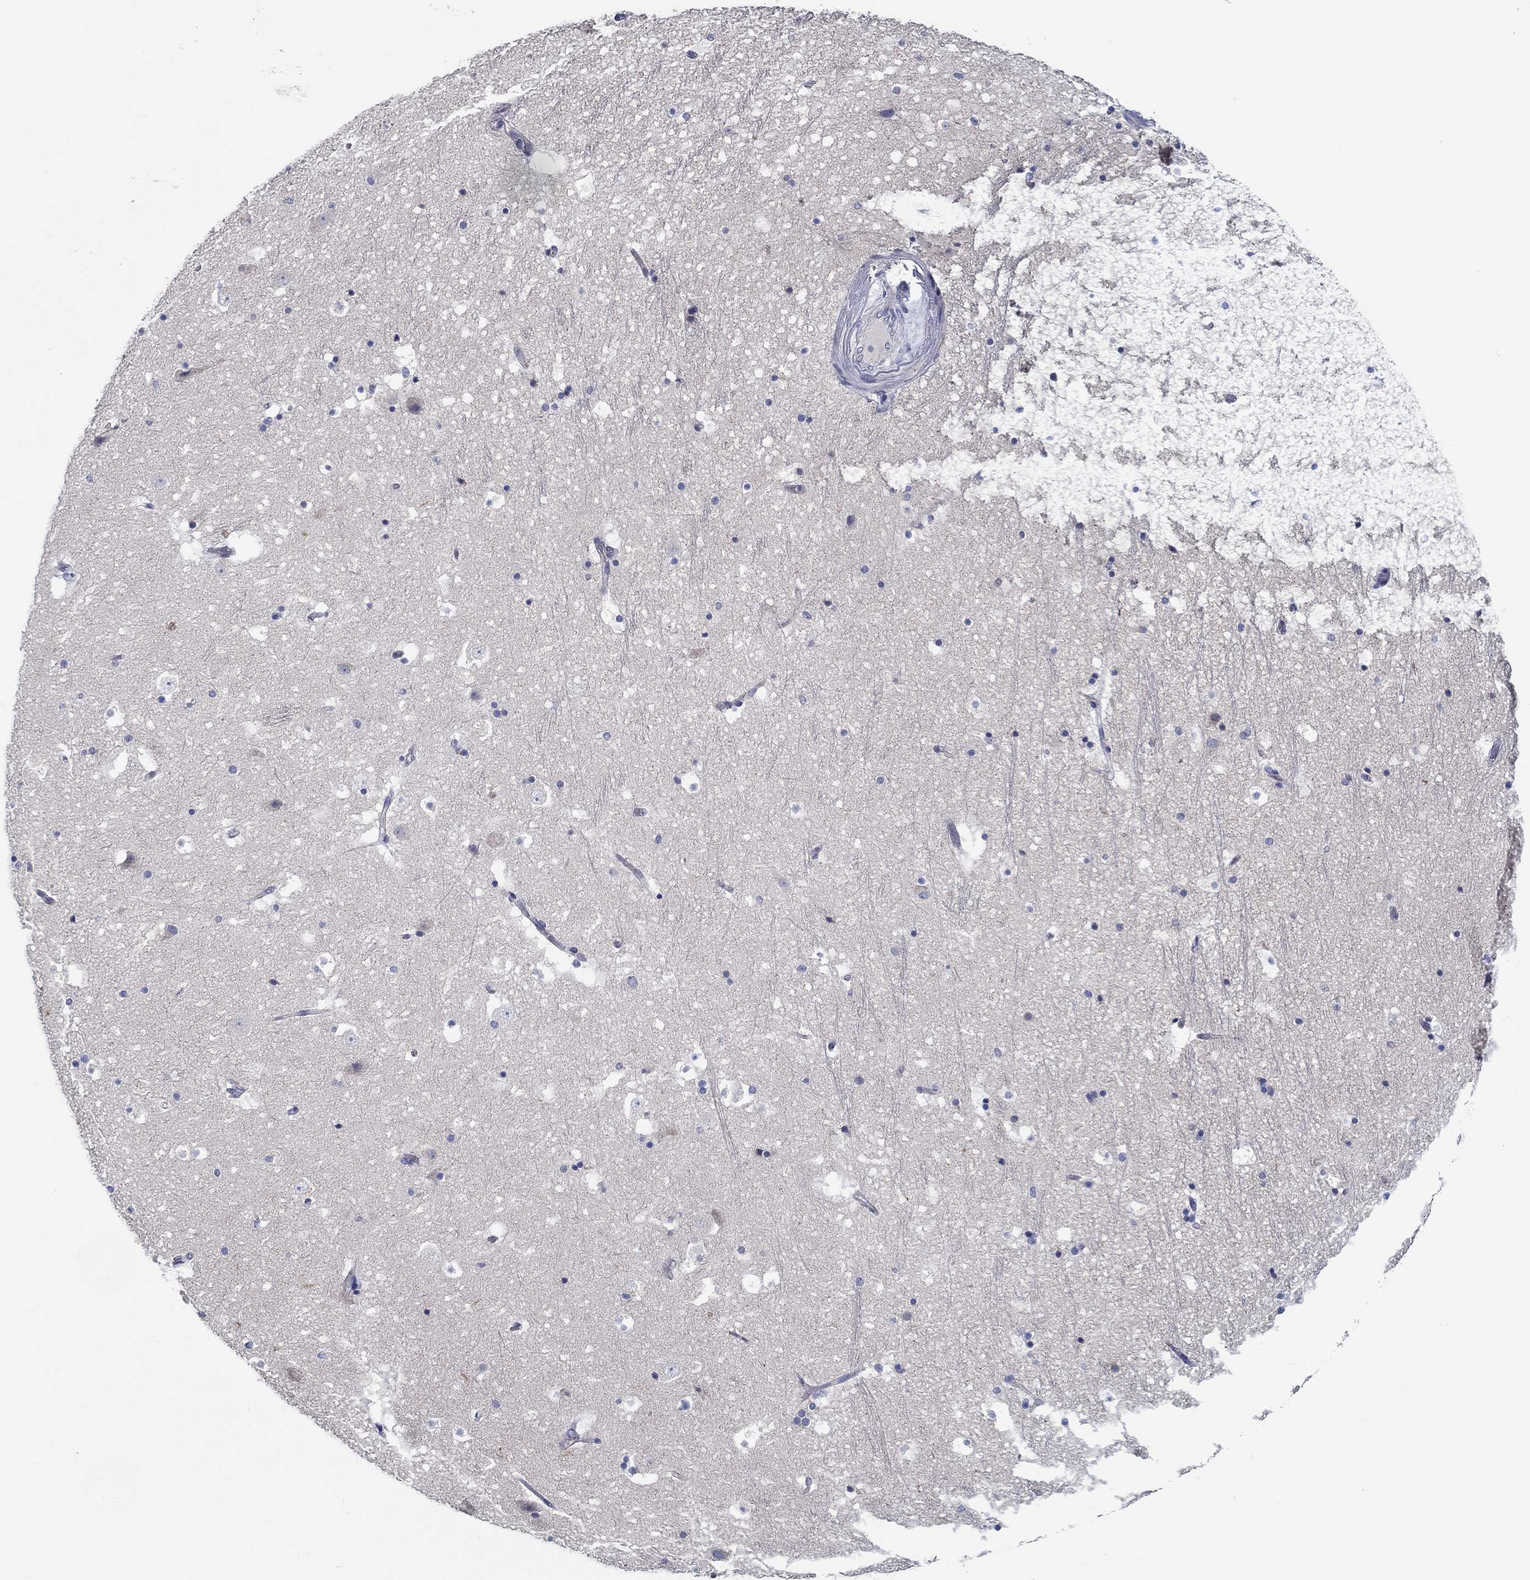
{"staining": {"intensity": "negative", "quantity": "none", "location": "none"}, "tissue": "hippocampus", "cell_type": "Glial cells", "image_type": "normal", "snomed": [{"axis": "morphology", "description": "Normal tissue, NOS"}, {"axis": "topography", "description": "Hippocampus"}], "caption": "This photomicrograph is of normal hippocampus stained with immunohistochemistry (IHC) to label a protein in brown with the nuclei are counter-stained blue. There is no positivity in glial cells. (DAB immunohistochemistry (IHC) visualized using brightfield microscopy, high magnification).", "gene": "MYBPC1", "patient": {"sex": "male", "age": 51}}